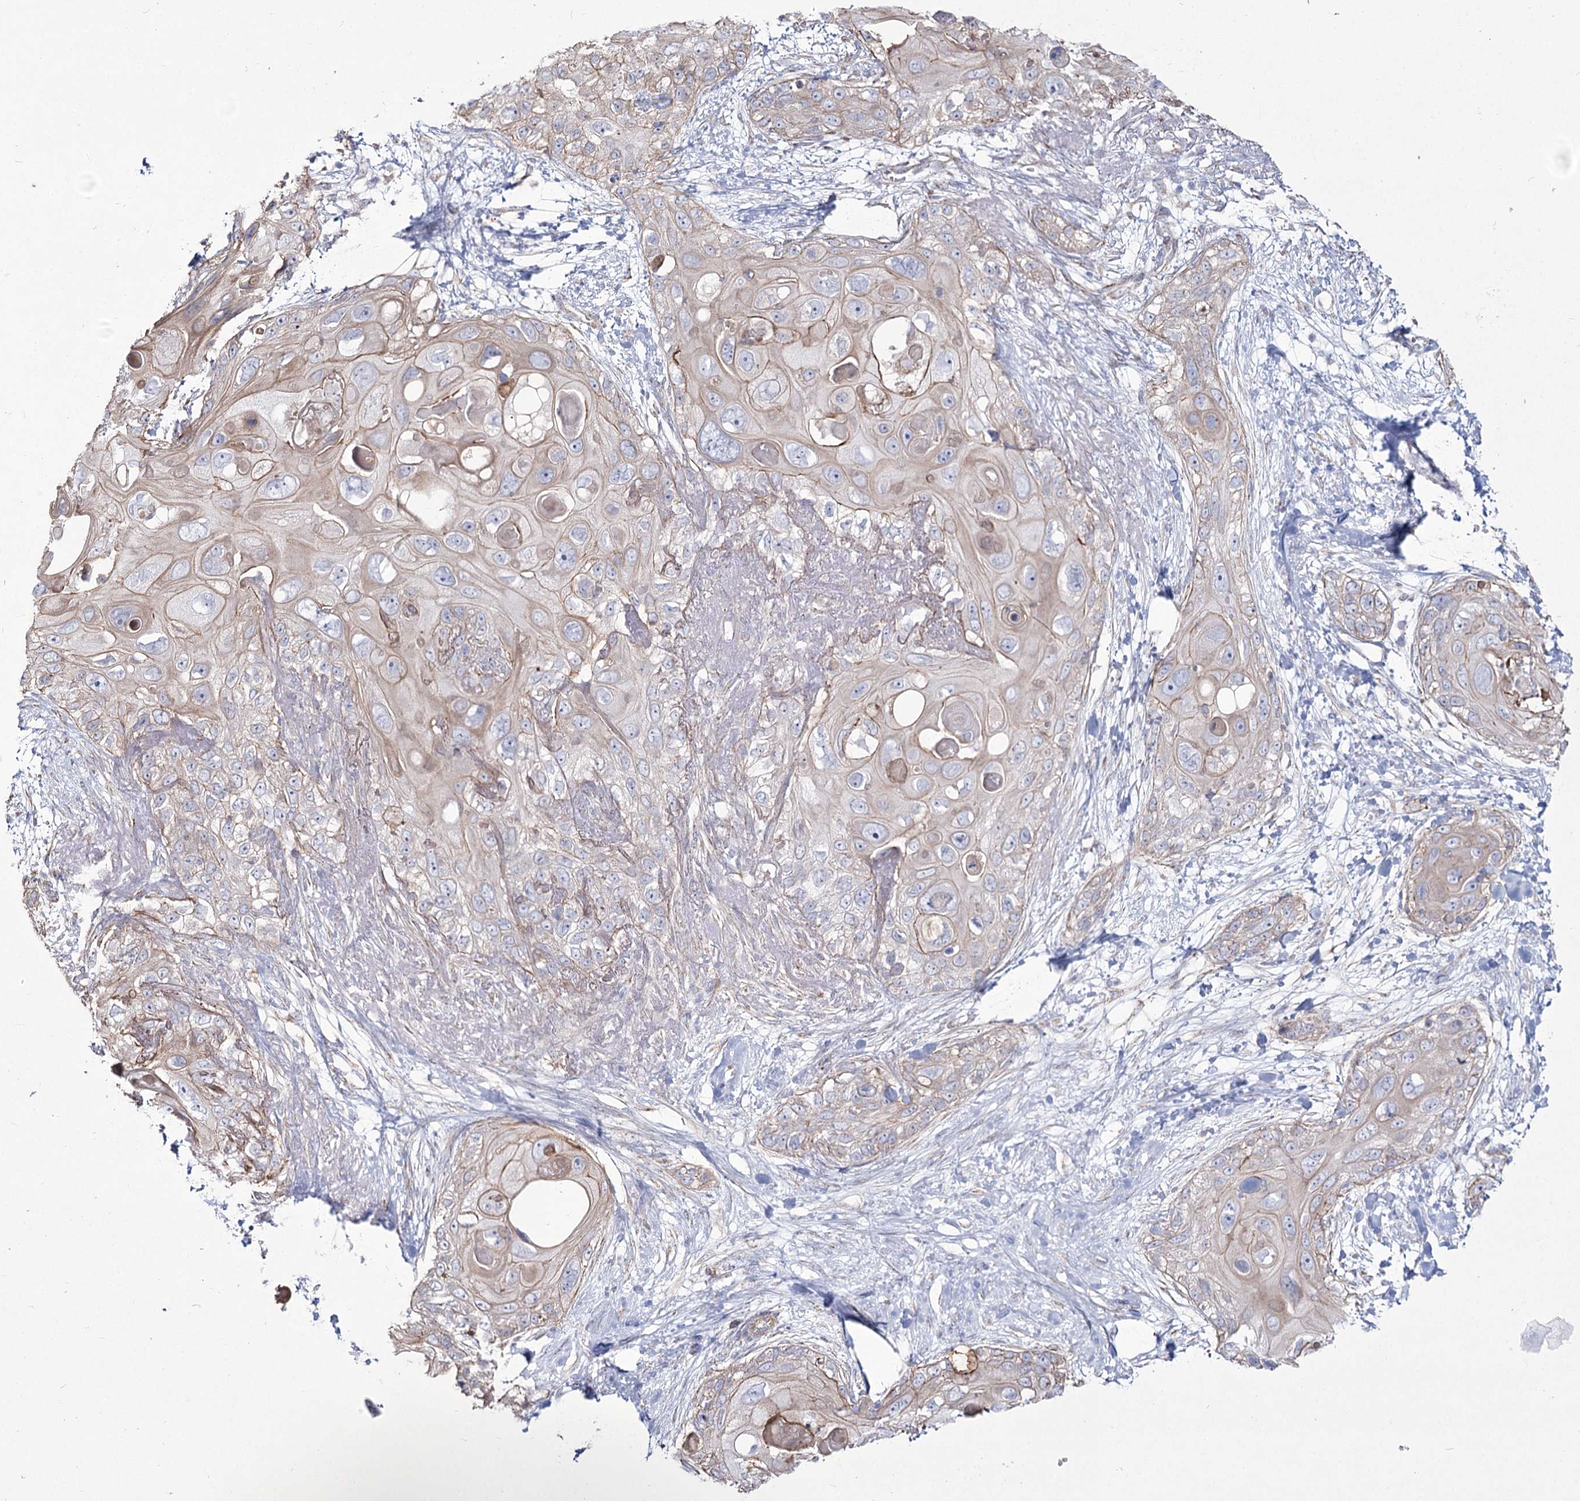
{"staining": {"intensity": "moderate", "quantity": "25%-75%", "location": "cytoplasmic/membranous"}, "tissue": "skin cancer", "cell_type": "Tumor cells", "image_type": "cancer", "snomed": [{"axis": "morphology", "description": "Normal tissue, NOS"}, {"axis": "morphology", "description": "Squamous cell carcinoma, NOS"}, {"axis": "topography", "description": "Skin"}], "caption": "Immunohistochemical staining of skin cancer shows medium levels of moderate cytoplasmic/membranous positivity in about 25%-75% of tumor cells.", "gene": "ME3", "patient": {"sex": "male", "age": 72}}